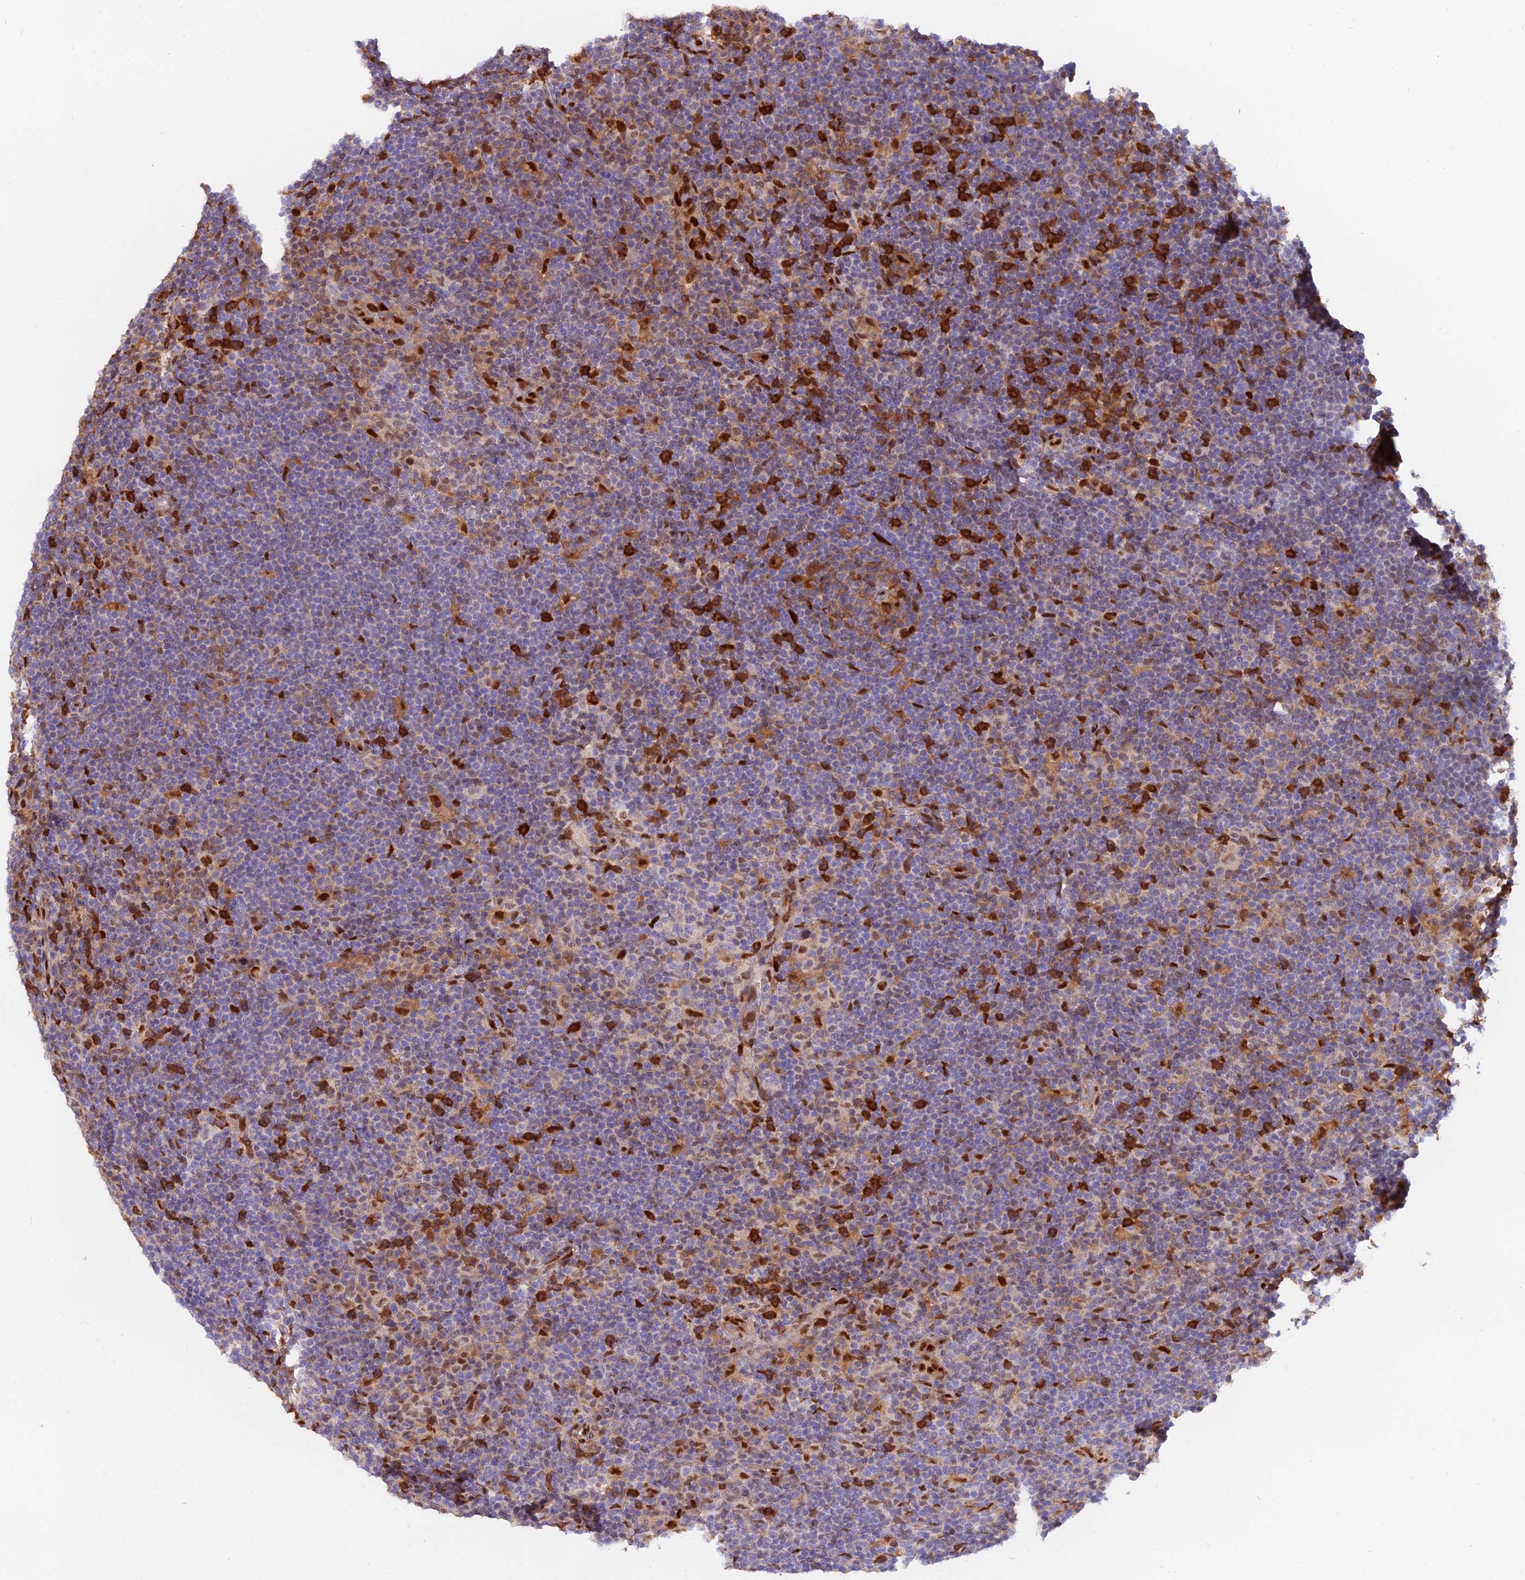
{"staining": {"intensity": "negative", "quantity": "none", "location": "none"}, "tissue": "lymphoma", "cell_type": "Tumor cells", "image_type": "cancer", "snomed": [{"axis": "morphology", "description": "Hodgkin's disease, NOS"}, {"axis": "topography", "description": "Lymph node"}], "caption": "Immunohistochemistry (IHC) image of neoplastic tissue: human Hodgkin's disease stained with DAB exhibits no significant protein positivity in tumor cells. The staining was performed using DAB (3,3'-diaminobenzidine) to visualize the protein expression in brown, while the nuclei were stained in blue with hematoxylin (Magnification: 20x).", "gene": "NPEPL1", "patient": {"sex": "female", "age": 57}}